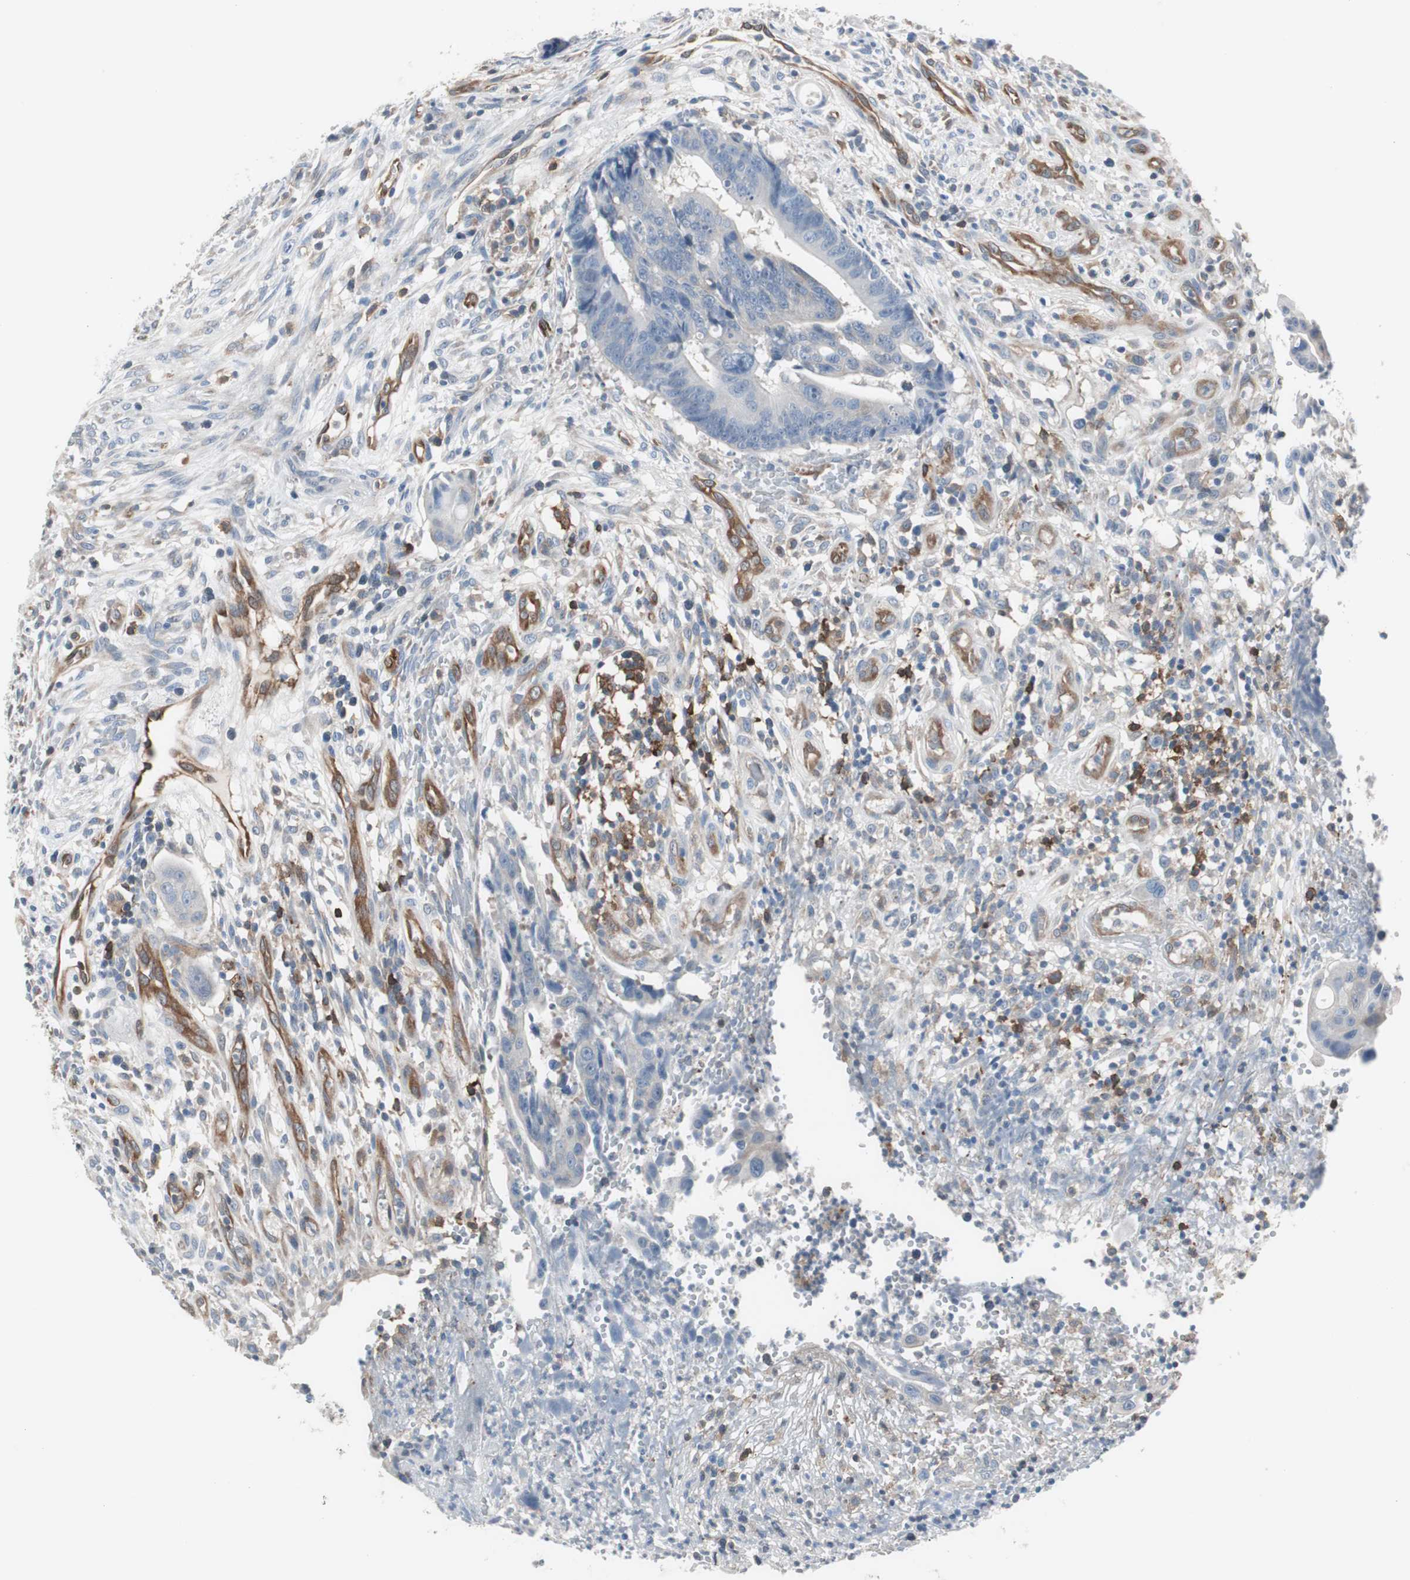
{"staining": {"intensity": "negative", "quantity": "none", "location": "none"}, "tissue": "colorectal cancer", "cell_type": "Tumor cells", "image_type": "cancer", "snomed": [{"axis": "morphology", "description": "Adenocarcinoma, NOS"}, {"axis": "topography", "description": "Colon"}], "caption": "Colorectal cancer (adenocarcinoma) was stained to show a protein in brown. There is no significant expression in tumor cells. (Brightfield microscopy of DAB (3,3'-diaminobenzidine) immunohistochemistry at high magnification).", "gene": "SWAP70", "patient": {"sex": "female", "age": 57}}